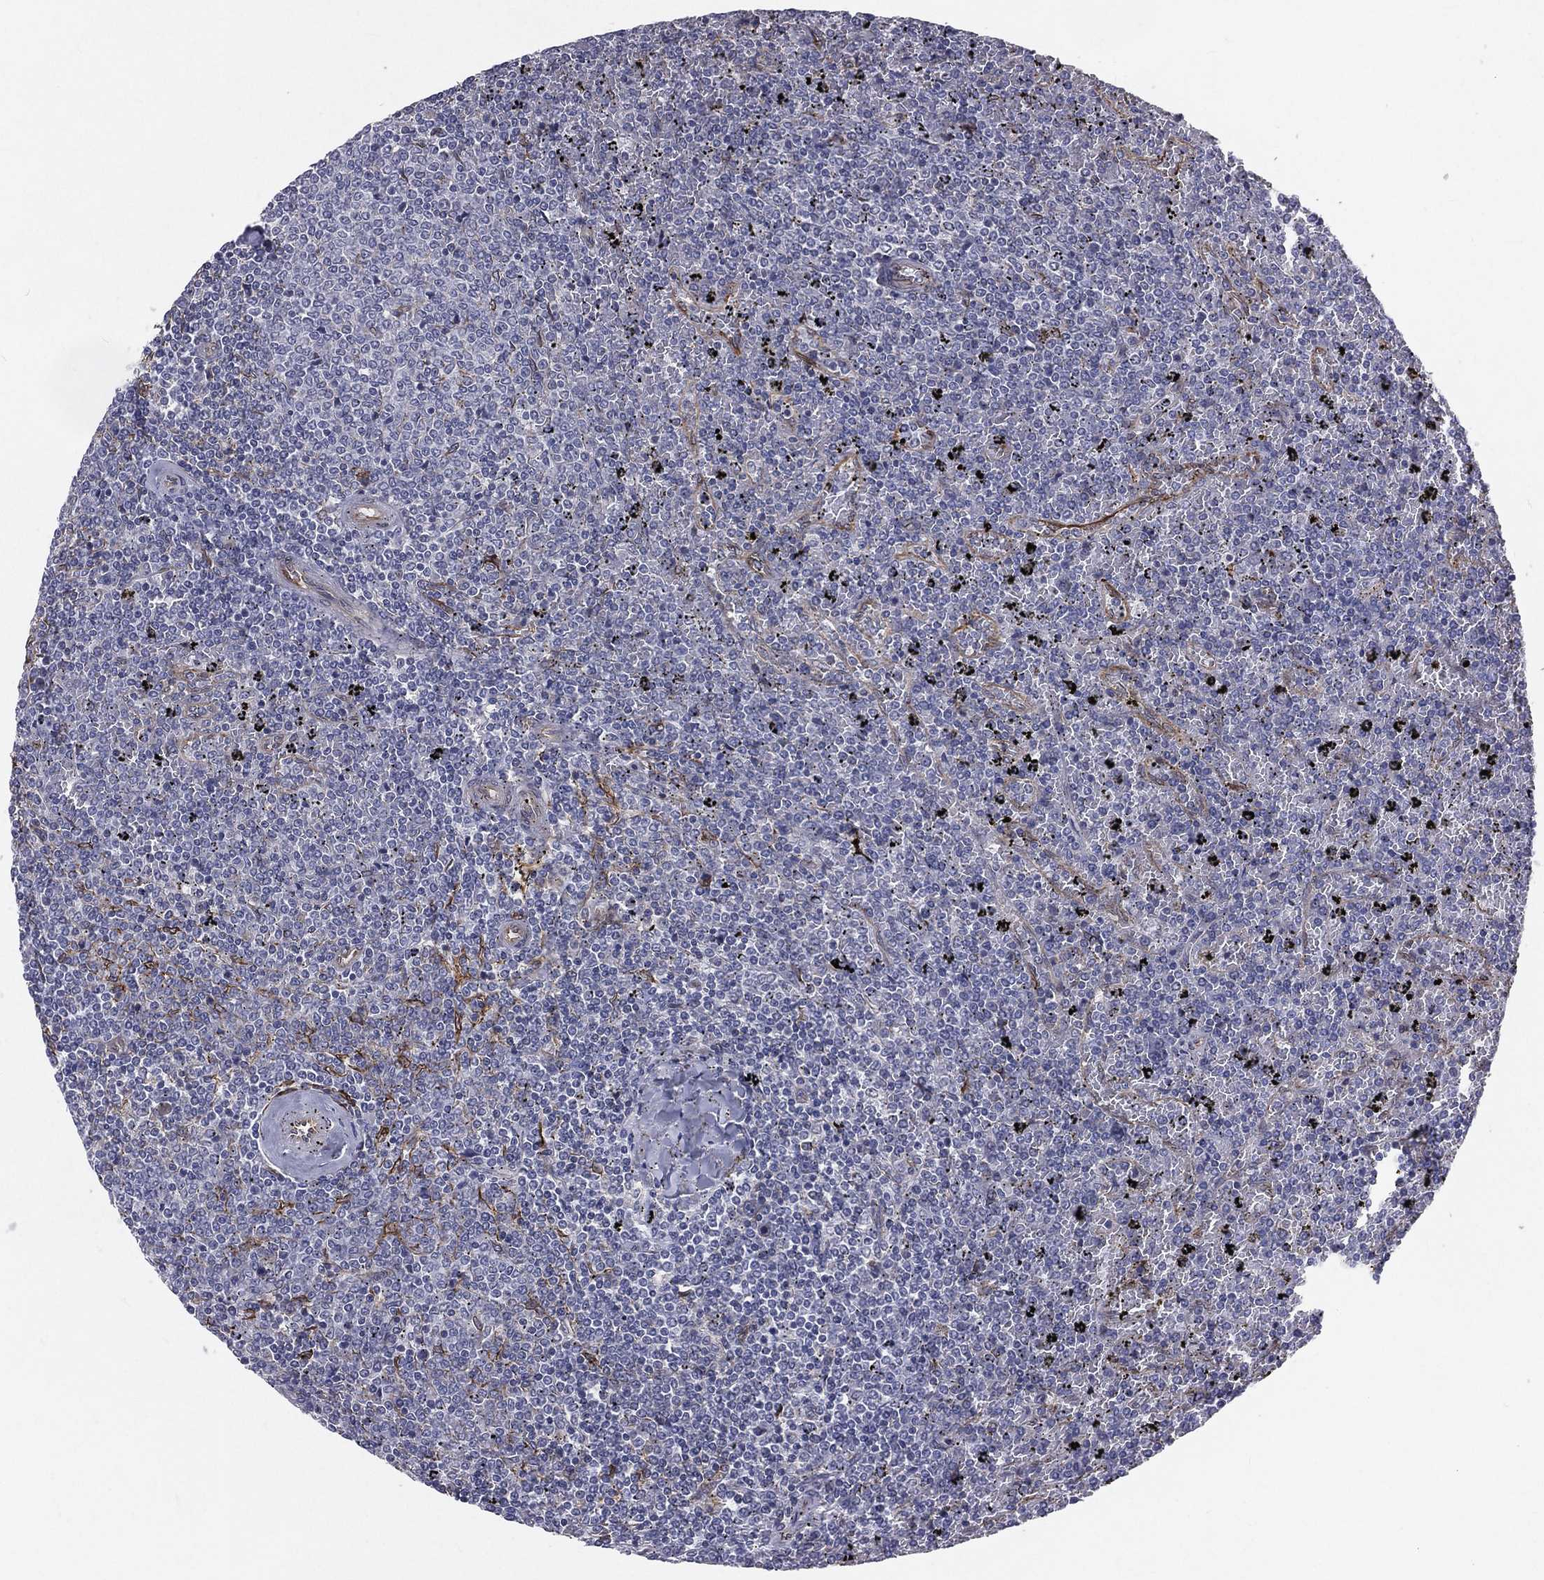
{"staining": {"intensity": "negative", "quantity": "none", "location": "none"}, "tissue": "lymphoma", "cell_type": "Tumor cells", "image_type": "cancer", "snomed": [{"axis": "morphology", "description": "Malignant lymphoma, non-Hodgkin's type, Low grade"}, {"axis": "topography", "description": "Spleen"}], "caption": "Lymphoma was stained to show a protein in brown. There is no significant positivity in tumor cells. The staining was performed using DAB (3,3'-diaminobenzidine) to visualize the protein expression in brown, while the nuclei were stained in blue with hematoxylin (Magnification: 20x).", "gene": "PGRMC1", "patient": {"sex": "female", "age": 77}}